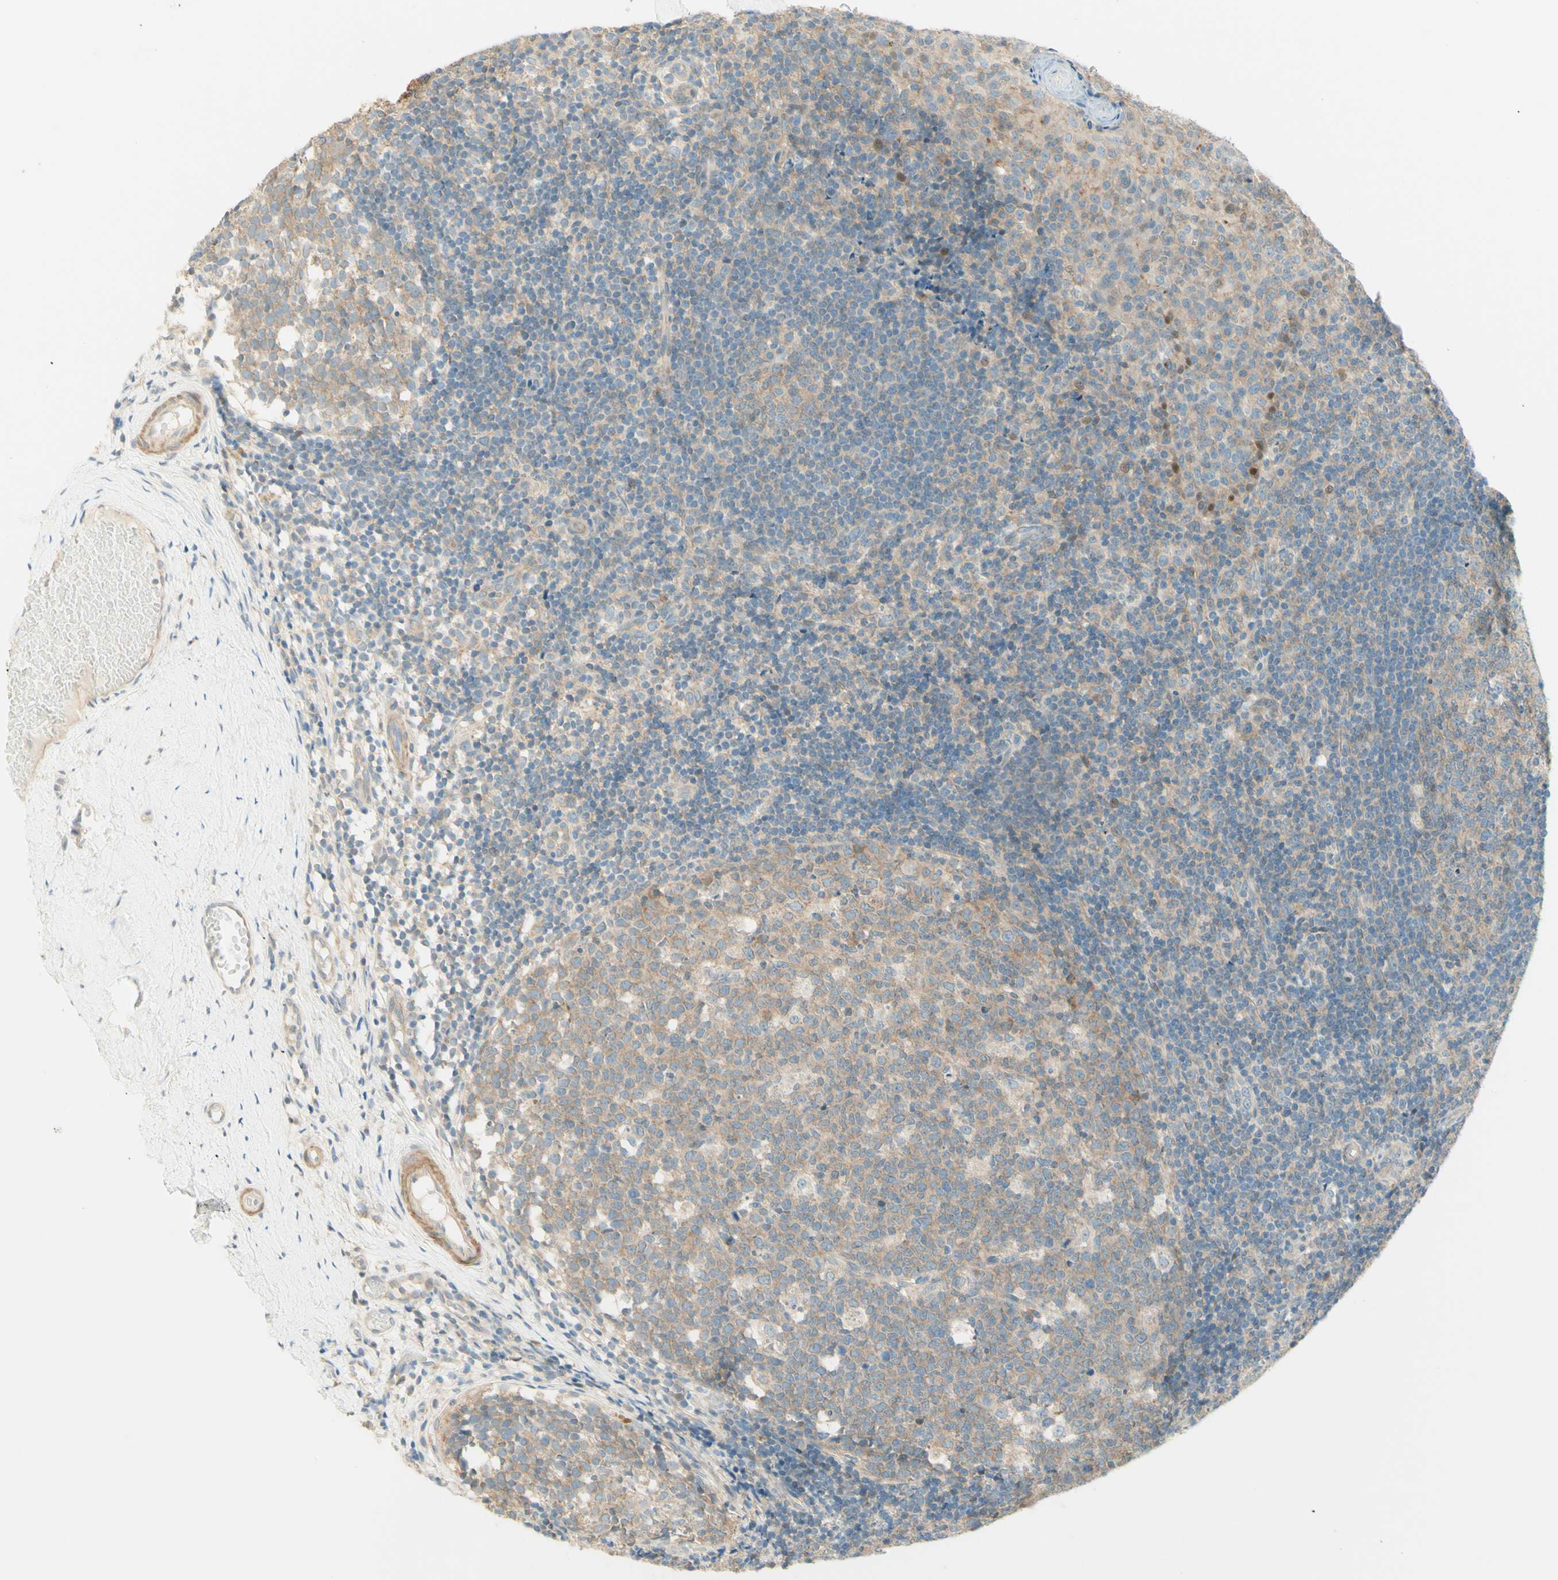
{"staining": {"intensity": "weak", "quantity": ">75%", "location": "cytoplasmic/membranous"}, "tissue": "tonsil", "cell_type": "Germinal center cells", "image_type": "normal", "snomed": [{"axis": "morphology", "description": "Normal tissue, NOS"}, {"axis": "topography", "description": "Tonsil"}], "caption": "Protein staining demonstrates weak cytoplasmic/membranous staining in about >75% of germinal center cells in unremarkable tonsil.", "gene": "PROM1", "patient": {"sex": "female", "age": 19}}